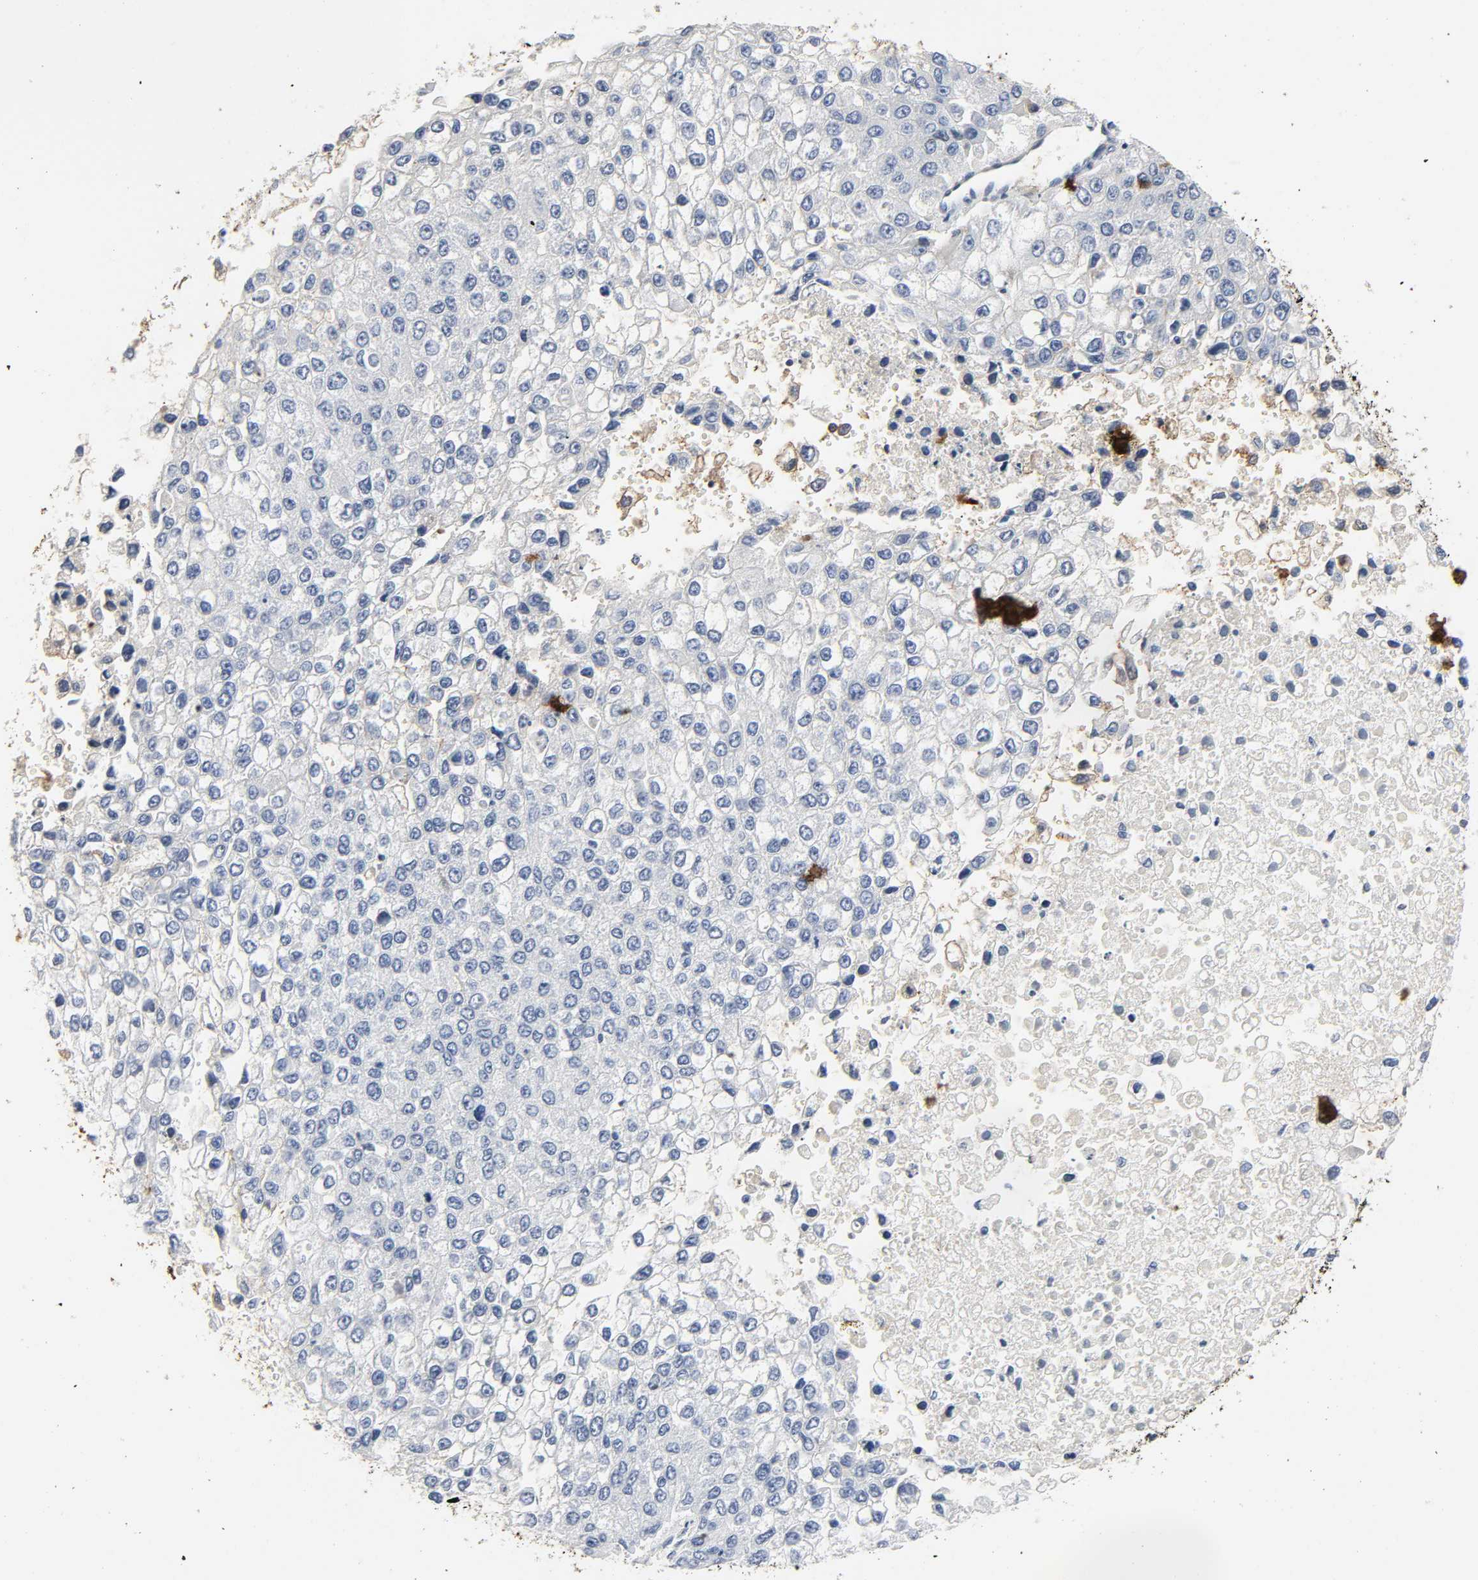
{"staining": {"intensity": "negative", "quantity": "none", "location": "none"}, "tissue": "liver cancer", "cell_type": "Tumor cells", "image_type": "cancer", "snomed": [{"axis": "morphology", "description": "Carcinoma, Hepatocellular, NOS"}, {"axis": "topography", "description": "Liver"}], "caption": "The photomicrograph exhibits no significant staining in tumor cells of liver hepatocellular carcinoma. Nuclei are stained in blue.", "gene": "FBLN1", "patient": {"sex": "female", "age": 66}}